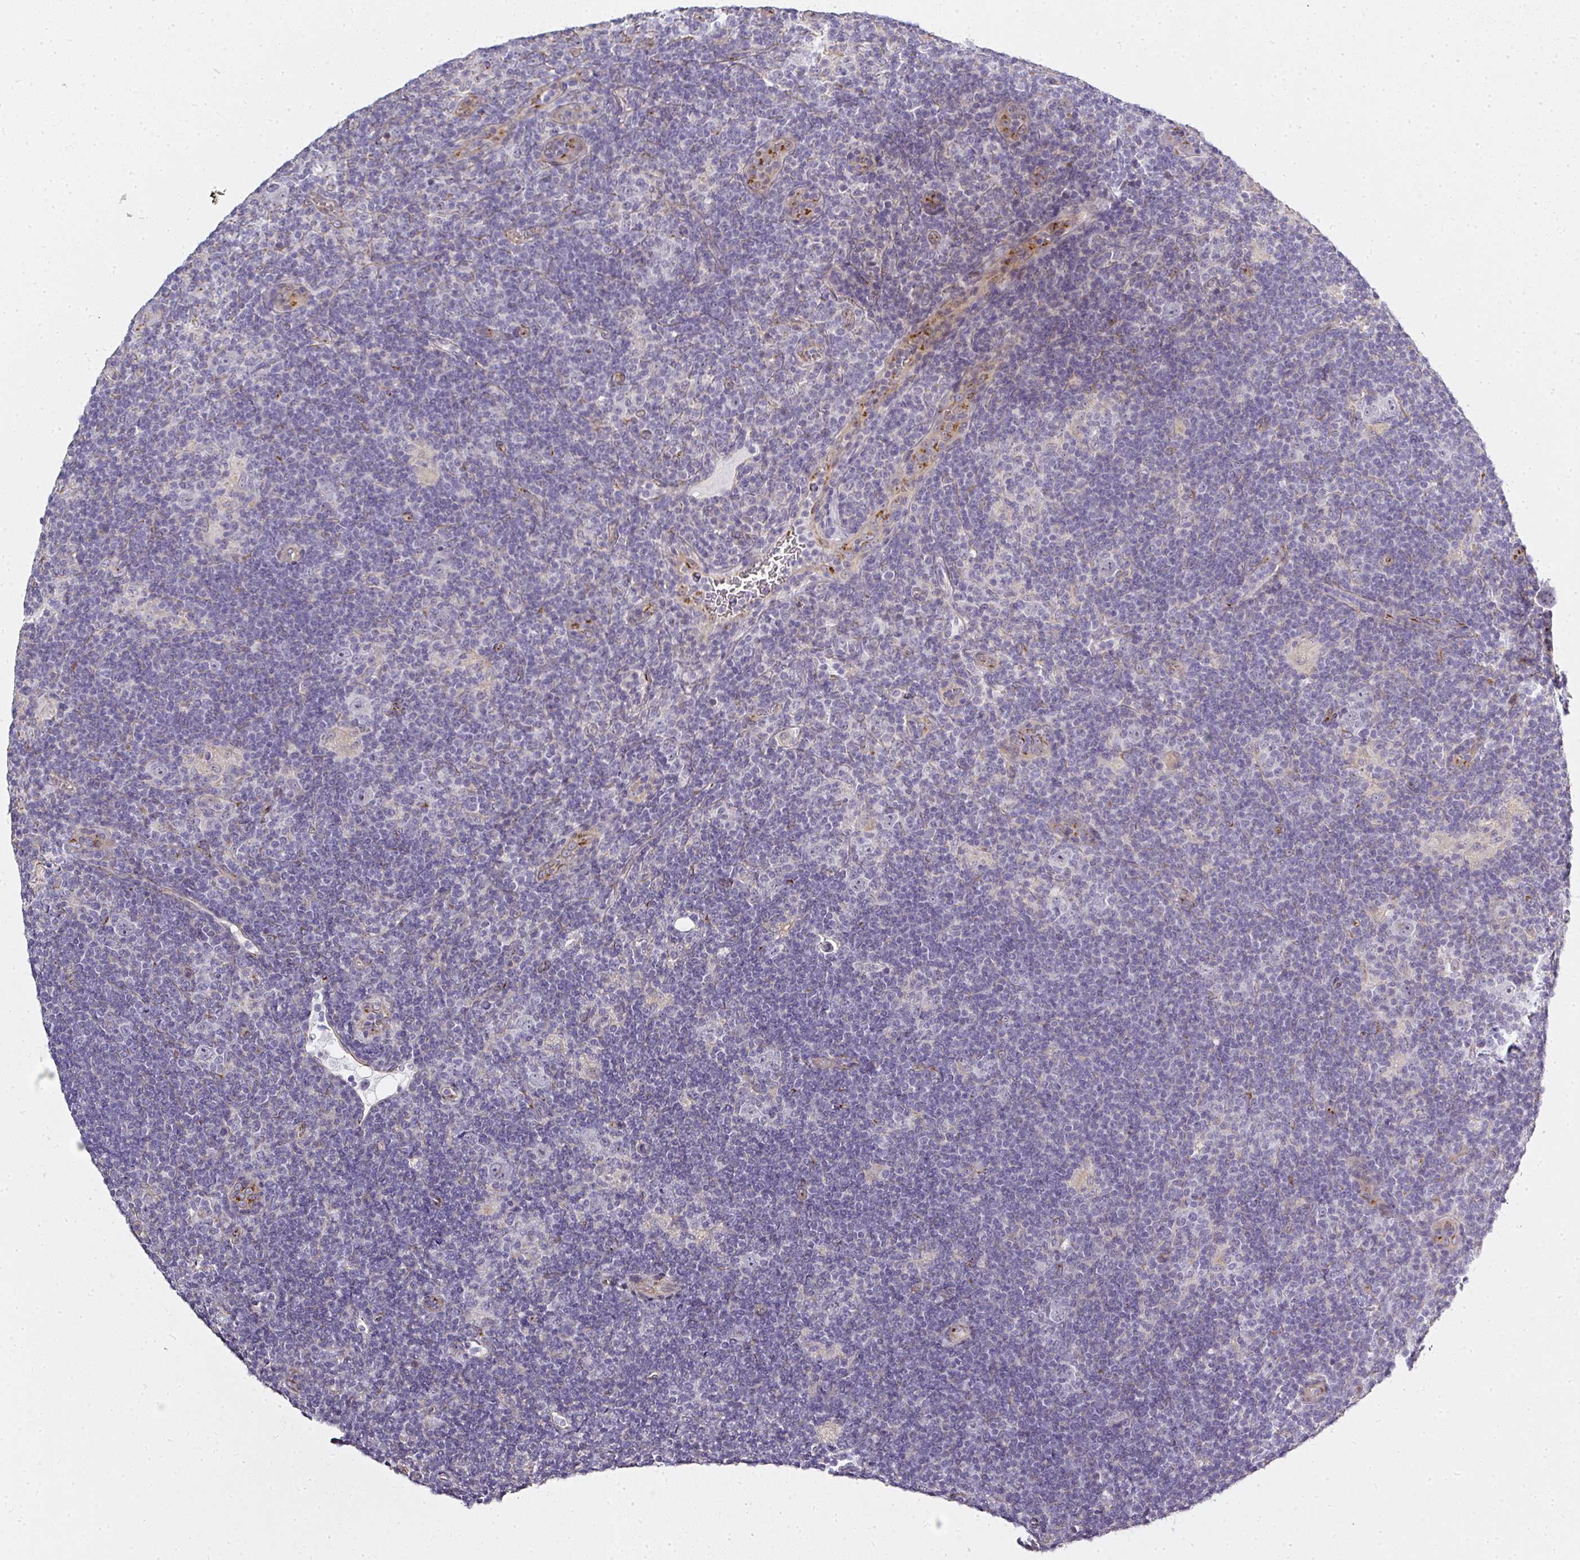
{"staining": {"intensity": "negative", "quantity": "none", "location": "none"}, "tissue": "lymphoma", "cell_type": "Tumor cells", "image_type": "cancer", "snomed": [{"axis": "morphology", "description": "Hodgkin's disease, NOS"}, {"axis": "topography", "description": "Lymph node"}], "caption": "High power microscopy micrograph of an immunohistochemistry (IHC) histopathology image of lymphoma, revealing no significant staining in tumor cells. The staining was performed using DAB to visualize the protein expression in brown, while the nuclei were stained in blue with hematoxylin (Magnification: 20x).", "gene": "ATP8B2", "patient": {"sex": "female", "age": 57}}